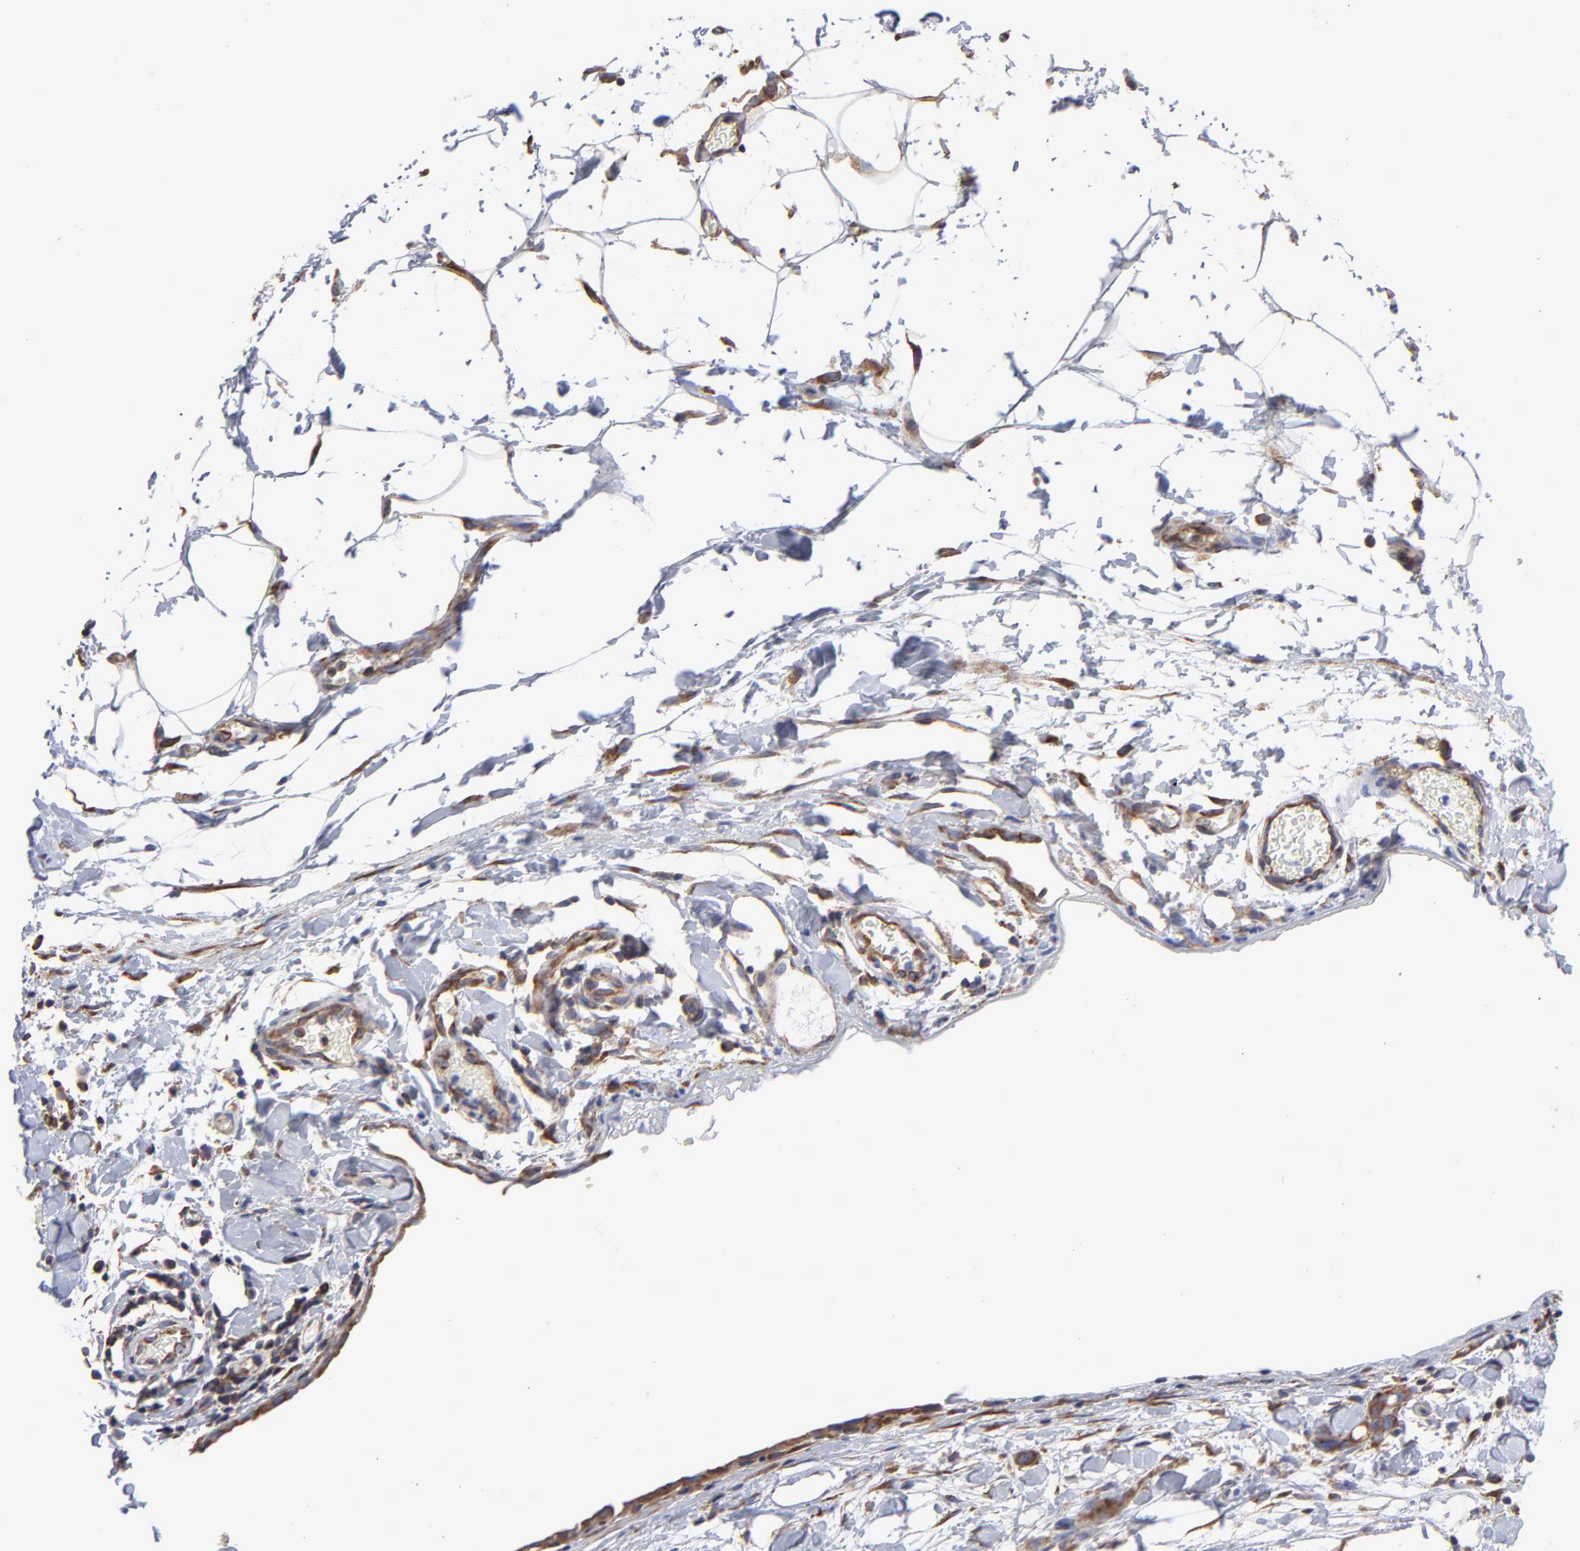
{"staining": {"intensity": "moderate", "quantity": ">75%", "location": "cytoplasmic/membranous"}, "tissue": "stomach cancer", "cell_type": "Tumor cells", "image_type": "cancer", "snomed": [{"axis": "morphology", "description": "Adenocarcinoma, NOS"}, {"axis": "topography", "description": "Stomach, upper"}], "caption": "A brown stain highlights moderate cytoplasmic/membranous positivity of a protein in human adenocarcinoma (stomach) tumor cells. (brown staining indicates protein expression, while blue staining denotes nuclei).", "gene": "RPL3", "patient": {"sex": "male", "age": 47}}